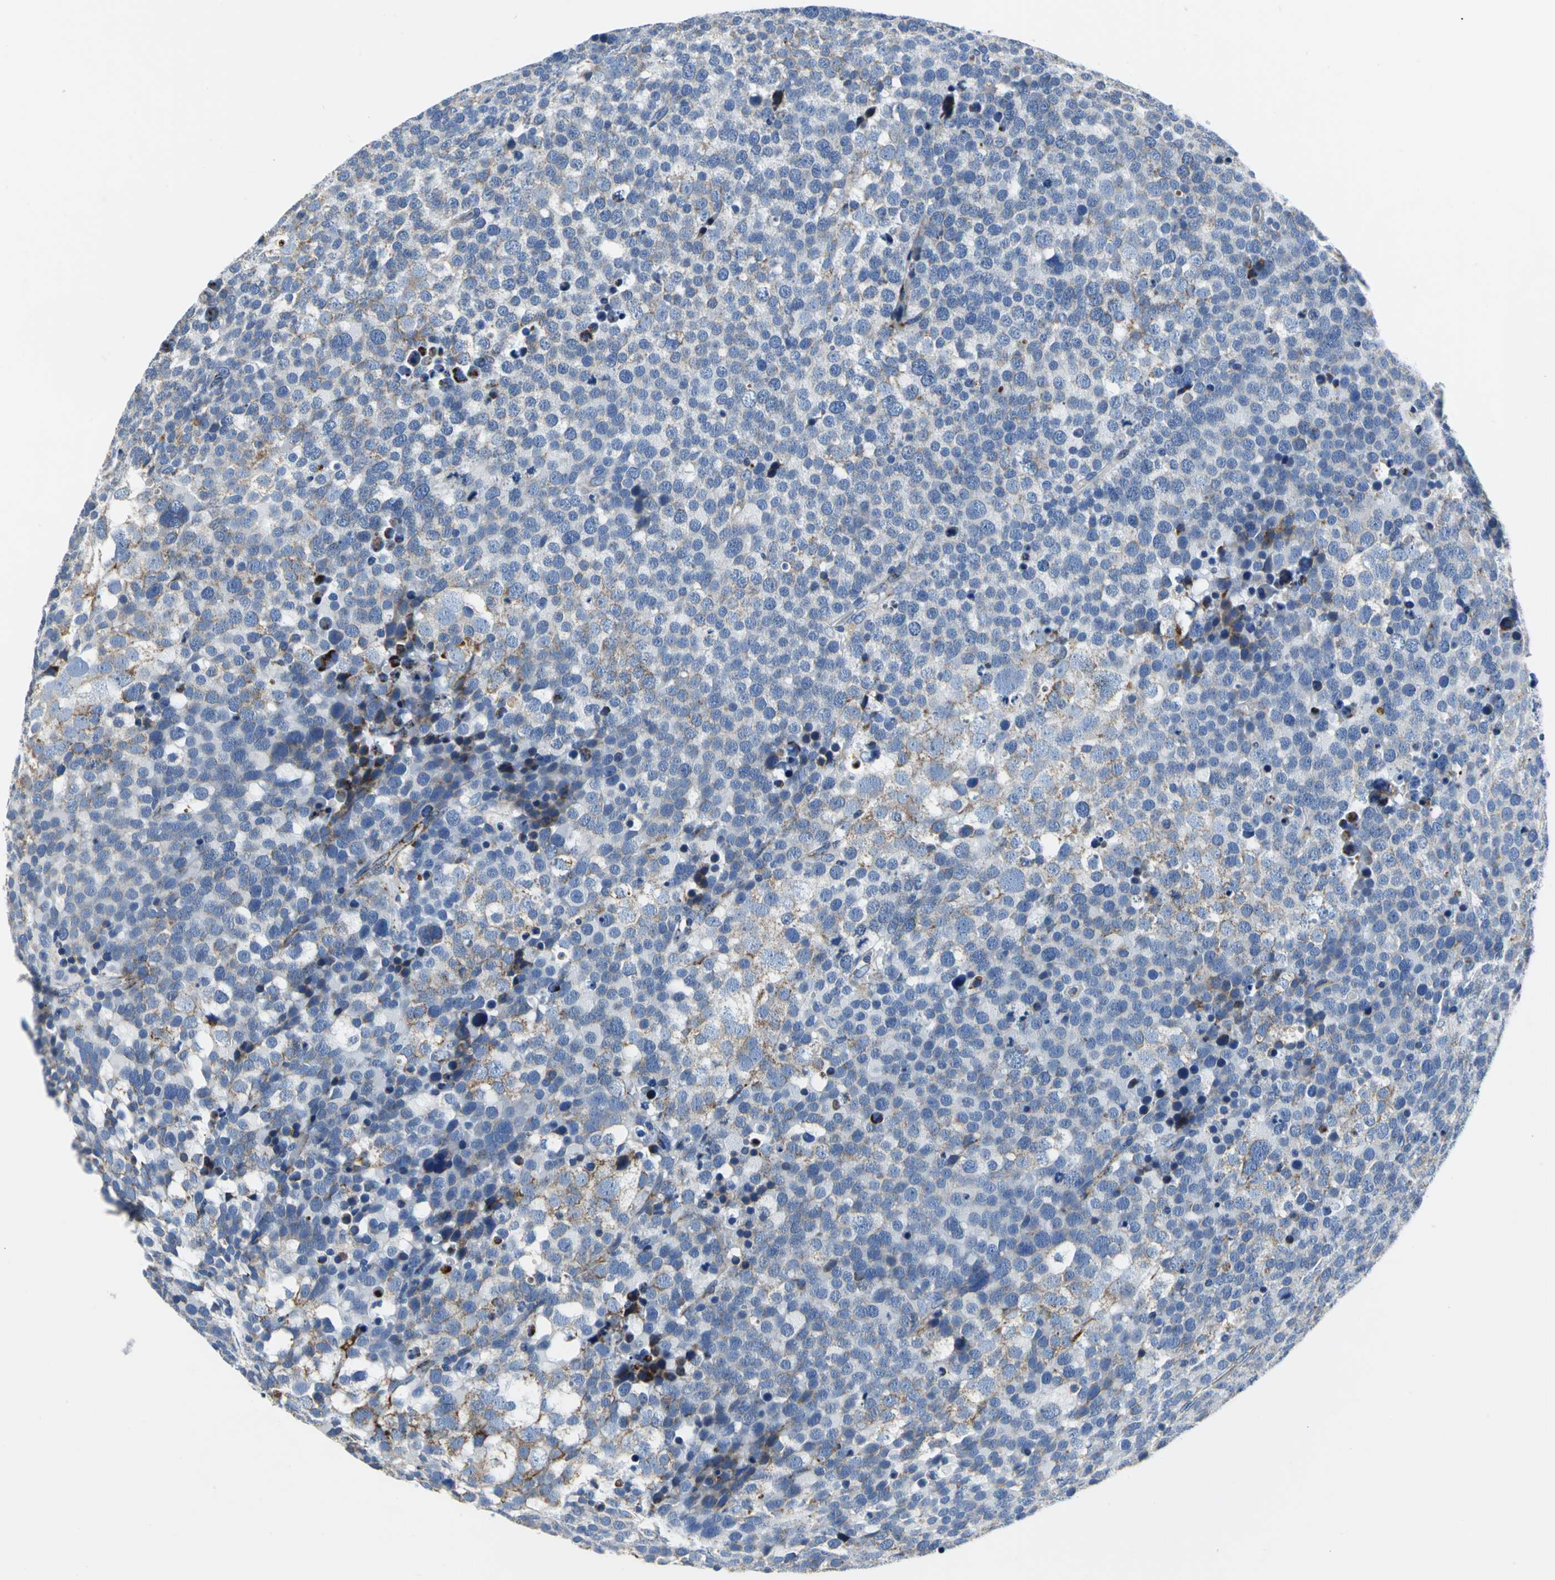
{"staining": {"intensity": "weak", "quantity": "25%-75%", "location": "cytoplasmic/membranous"}, "tissue": "testis cancer", "cell_type": "Tumor cells", "image_type": "cancer", "snomed": [{"axis": "morphology", "description": "Seminoma, NOS"}, {"axis": "topography", "description": "Testis"}], "caption": "Immunohistochemical staining of human seminoma (testis) exhibits low levels of weak cytoplasmic/membranous protein expression in about 25%-75% of tumor cells.", "gene": "IFI6", "patient": {"sex": "male", "age": 71}}